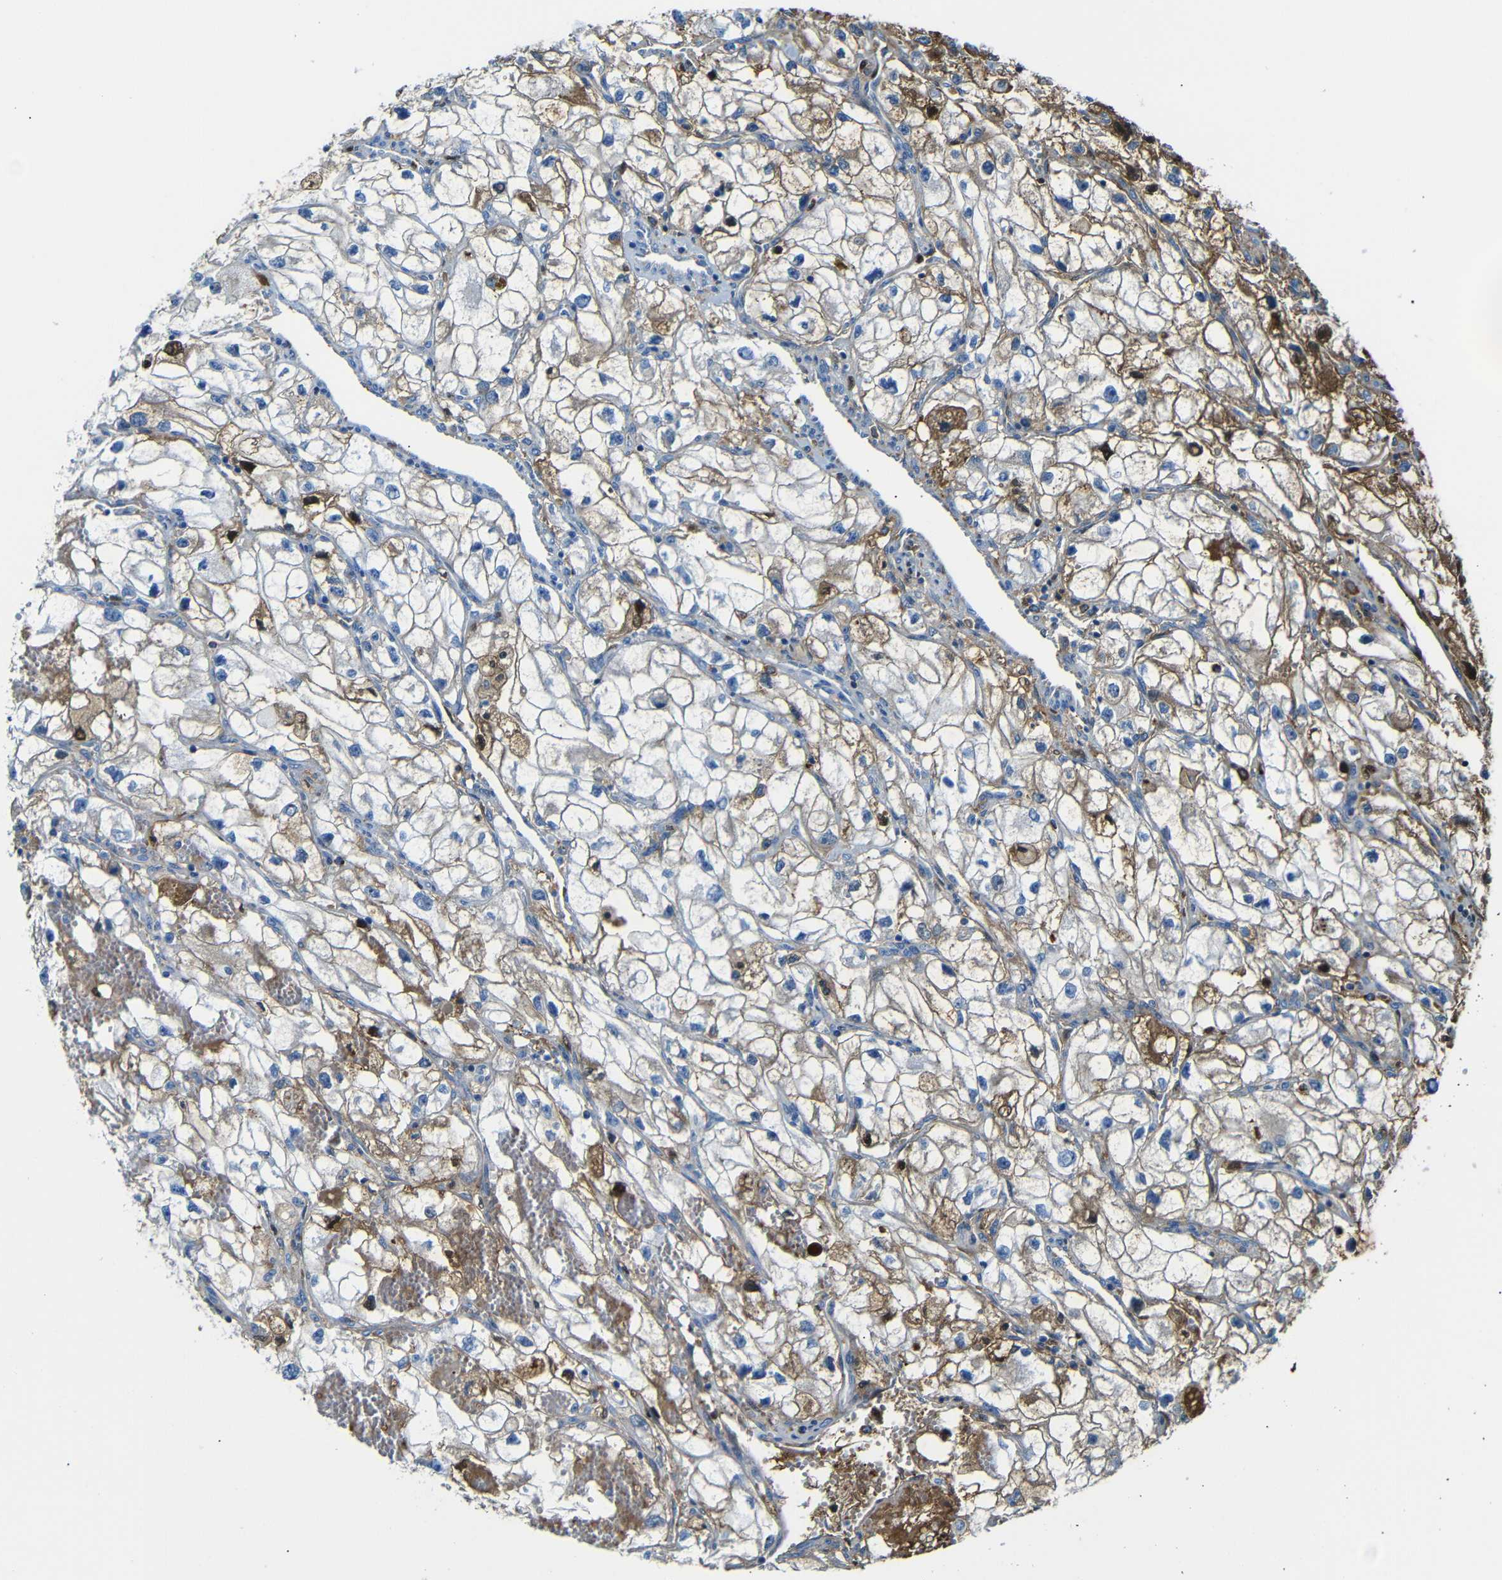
{"staining": {"intensity": "negative", "quantity": "none", "location": "none"}, "tissue": "renal cancer", "cell_type": "Tumor cells", "image_type": "cancer", "snomed": [{"axis": "morphology", "description": "Adenocarcinoma, NOS"}, {"axis": "topography", "description": "Kidney"}], "caption": "Renal cancer (adenocarcinoma) stained for a protein using IHC displays no expression tumor cells.", "gene": "SERPINA1", "patient": {"sex": "female", "age": 70}}